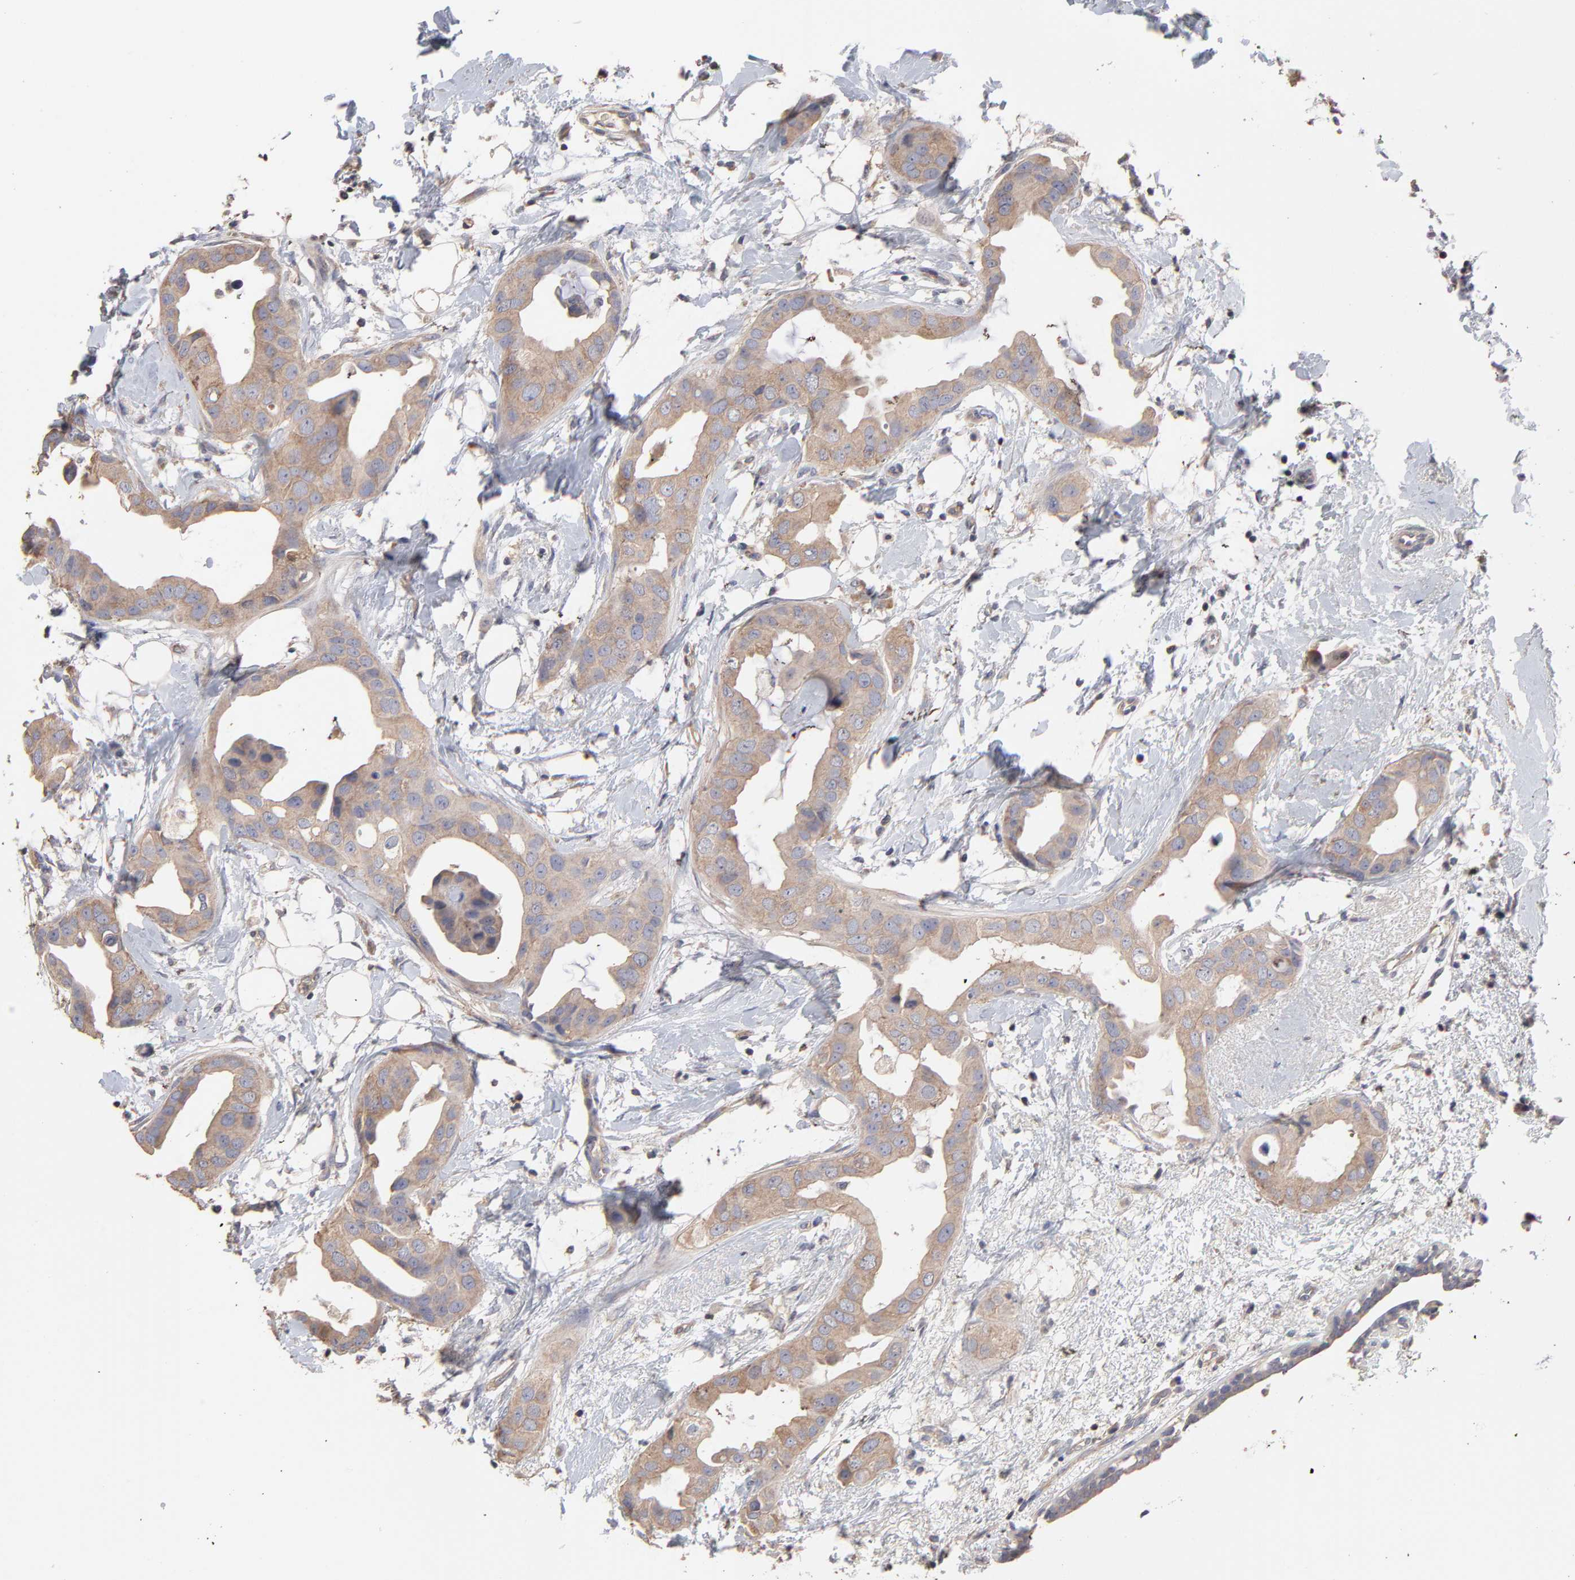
{"staining": {"intensity": "moderate", "quantity": ">75%", "location": "cytoplasmic/membranous"}, "tissue": "breast cancer", "cell_type": "Tumor cells", "image_type": "cancer", "snomed": [{"axis": "morphology", "description": "Duct carcinoma"}, {"axis": "topography", "description": "Breast"}], "caption": "Protein staining exhibits moderate cytoplasmic/membranous expression in about >75% of tumor cells in intraductal carcinoma (breast).", "gene": "TANGO2", "patient": {"sex": "female", "age": 40}}